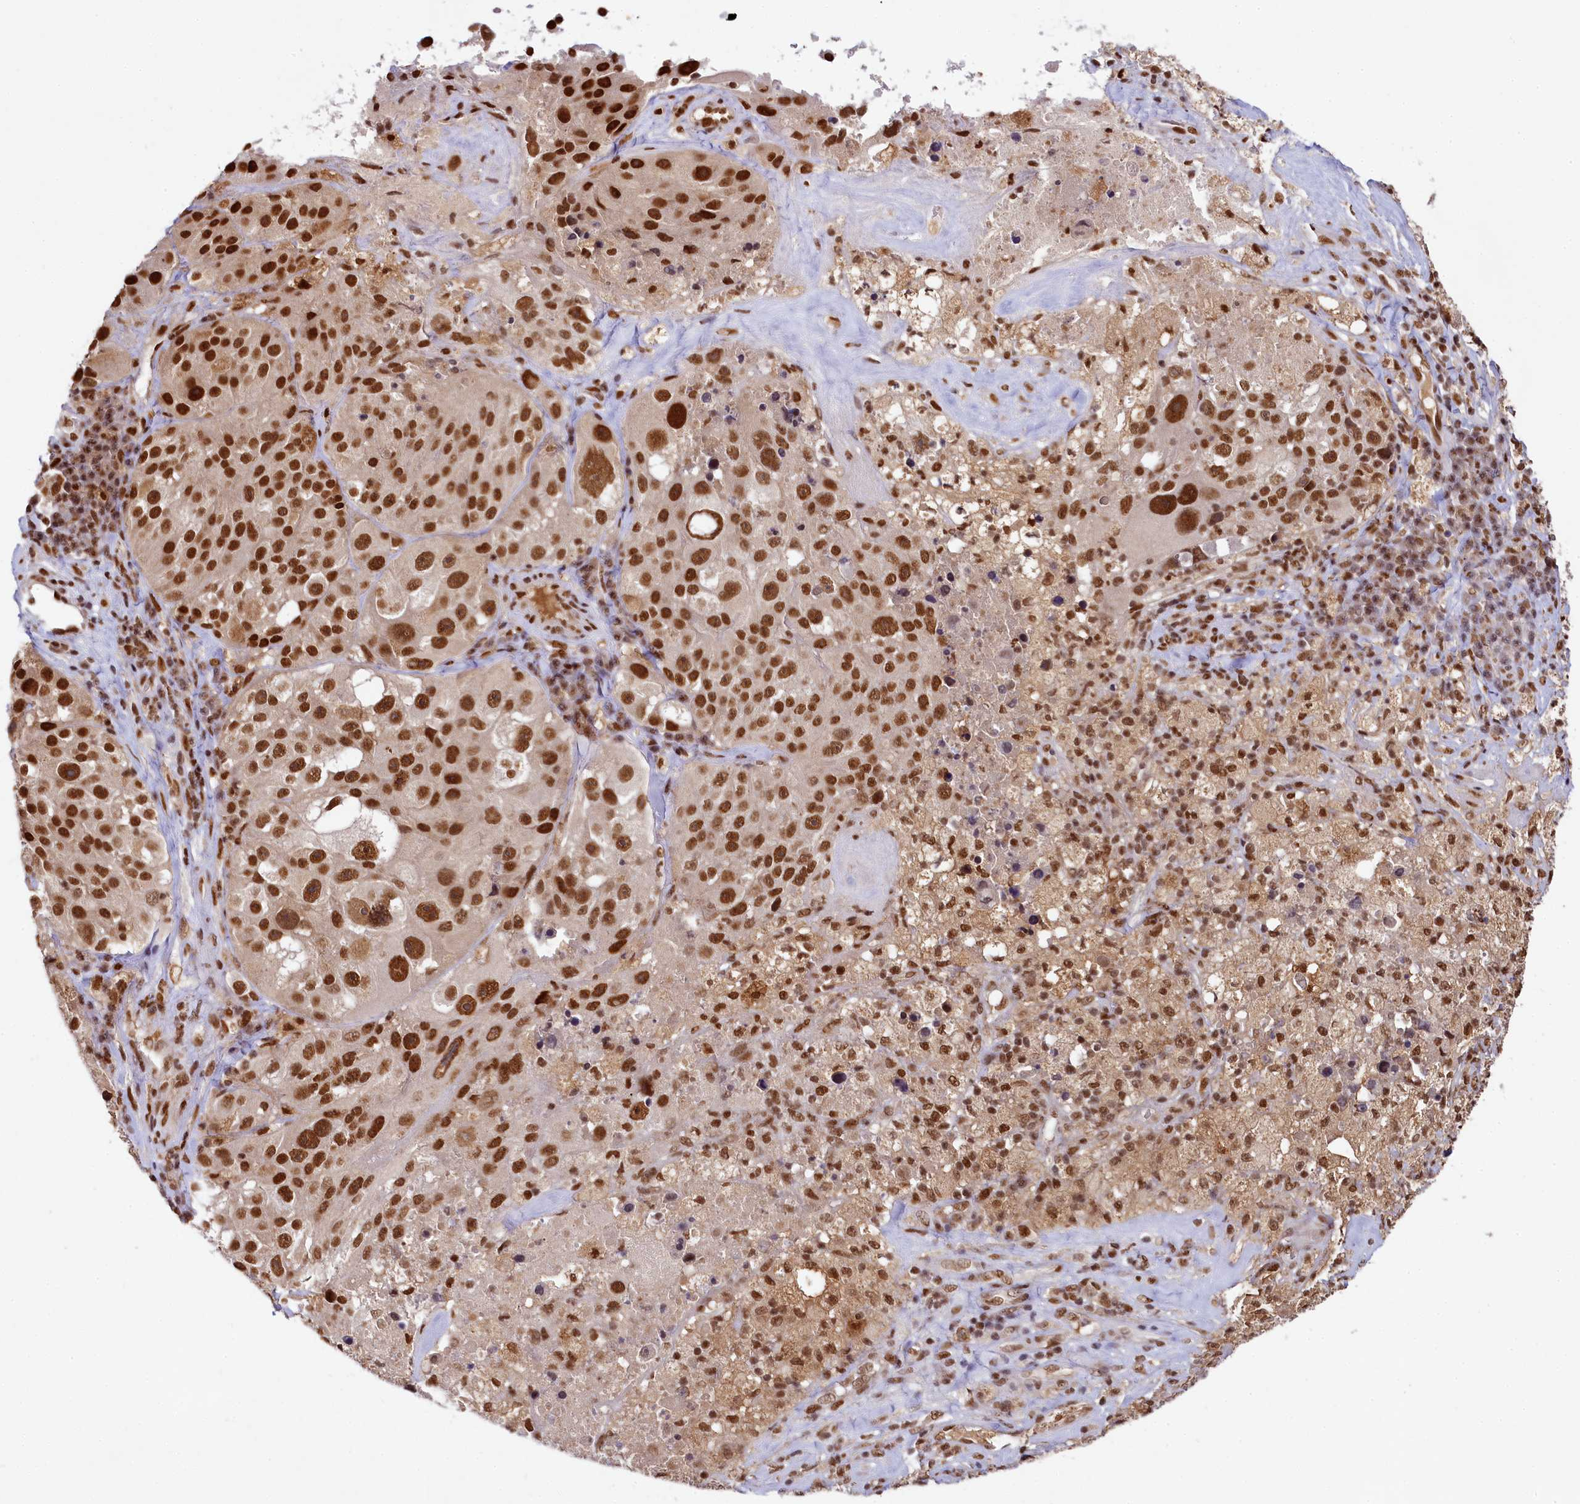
{"staining": {"intensity": "strong", "quantity": ">75%", "location": "nuclear"}, "tissue": "melanoma", "cell_type": "Tumor cells", "image_type": "cancer", "snomed": [{"axis": "morphology", "description": "Malignant melanoma, Metastatic site"}, {"axis": "topography", "description": "Lymph node"}], "caption": "Human melanoma stained with a brown dye demonstrates strong nuclear positive positivity in about >75% of tumor cells.", "gene": "PPHLN1", "patient": {"sex": "male", "age": 62}}